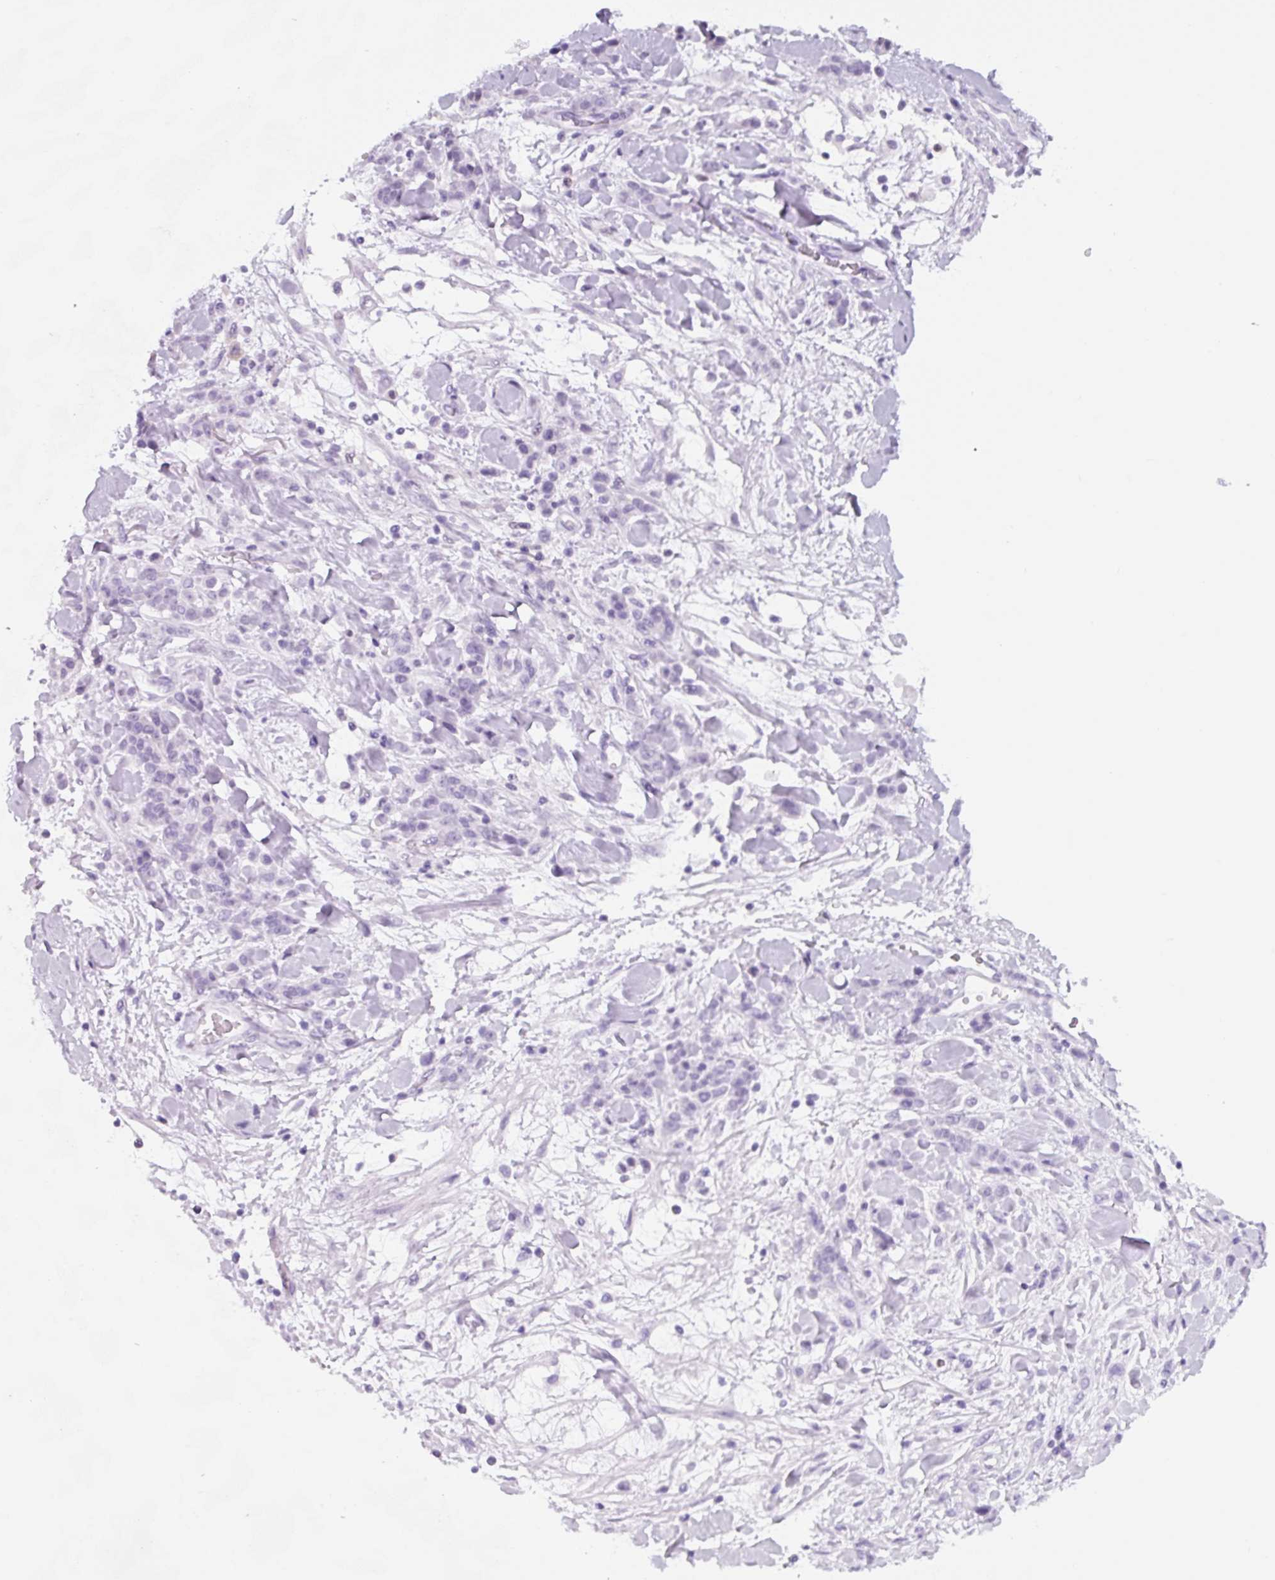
{"staining": {"intensity": "negative", "quantity": "none", "location": "none"}, "tissue": "stomach cancer", "cell_type": "Tumor cells", "image_type": "cancer", "snomed": [{"axis": "morphology", "description": "Normal tissue, NOS"}, {"axis": "morphology", "description": "Adenocarcinoma, NOS"}, {"axis": "topography", "description": "Stomach"}], "caption": "Immunohistochemical staining of stomach cancer demonstrates no significant staining in tumor cells.", "gene": "TNFRSF8", "patient": {"sex": "male", "age": 82}}